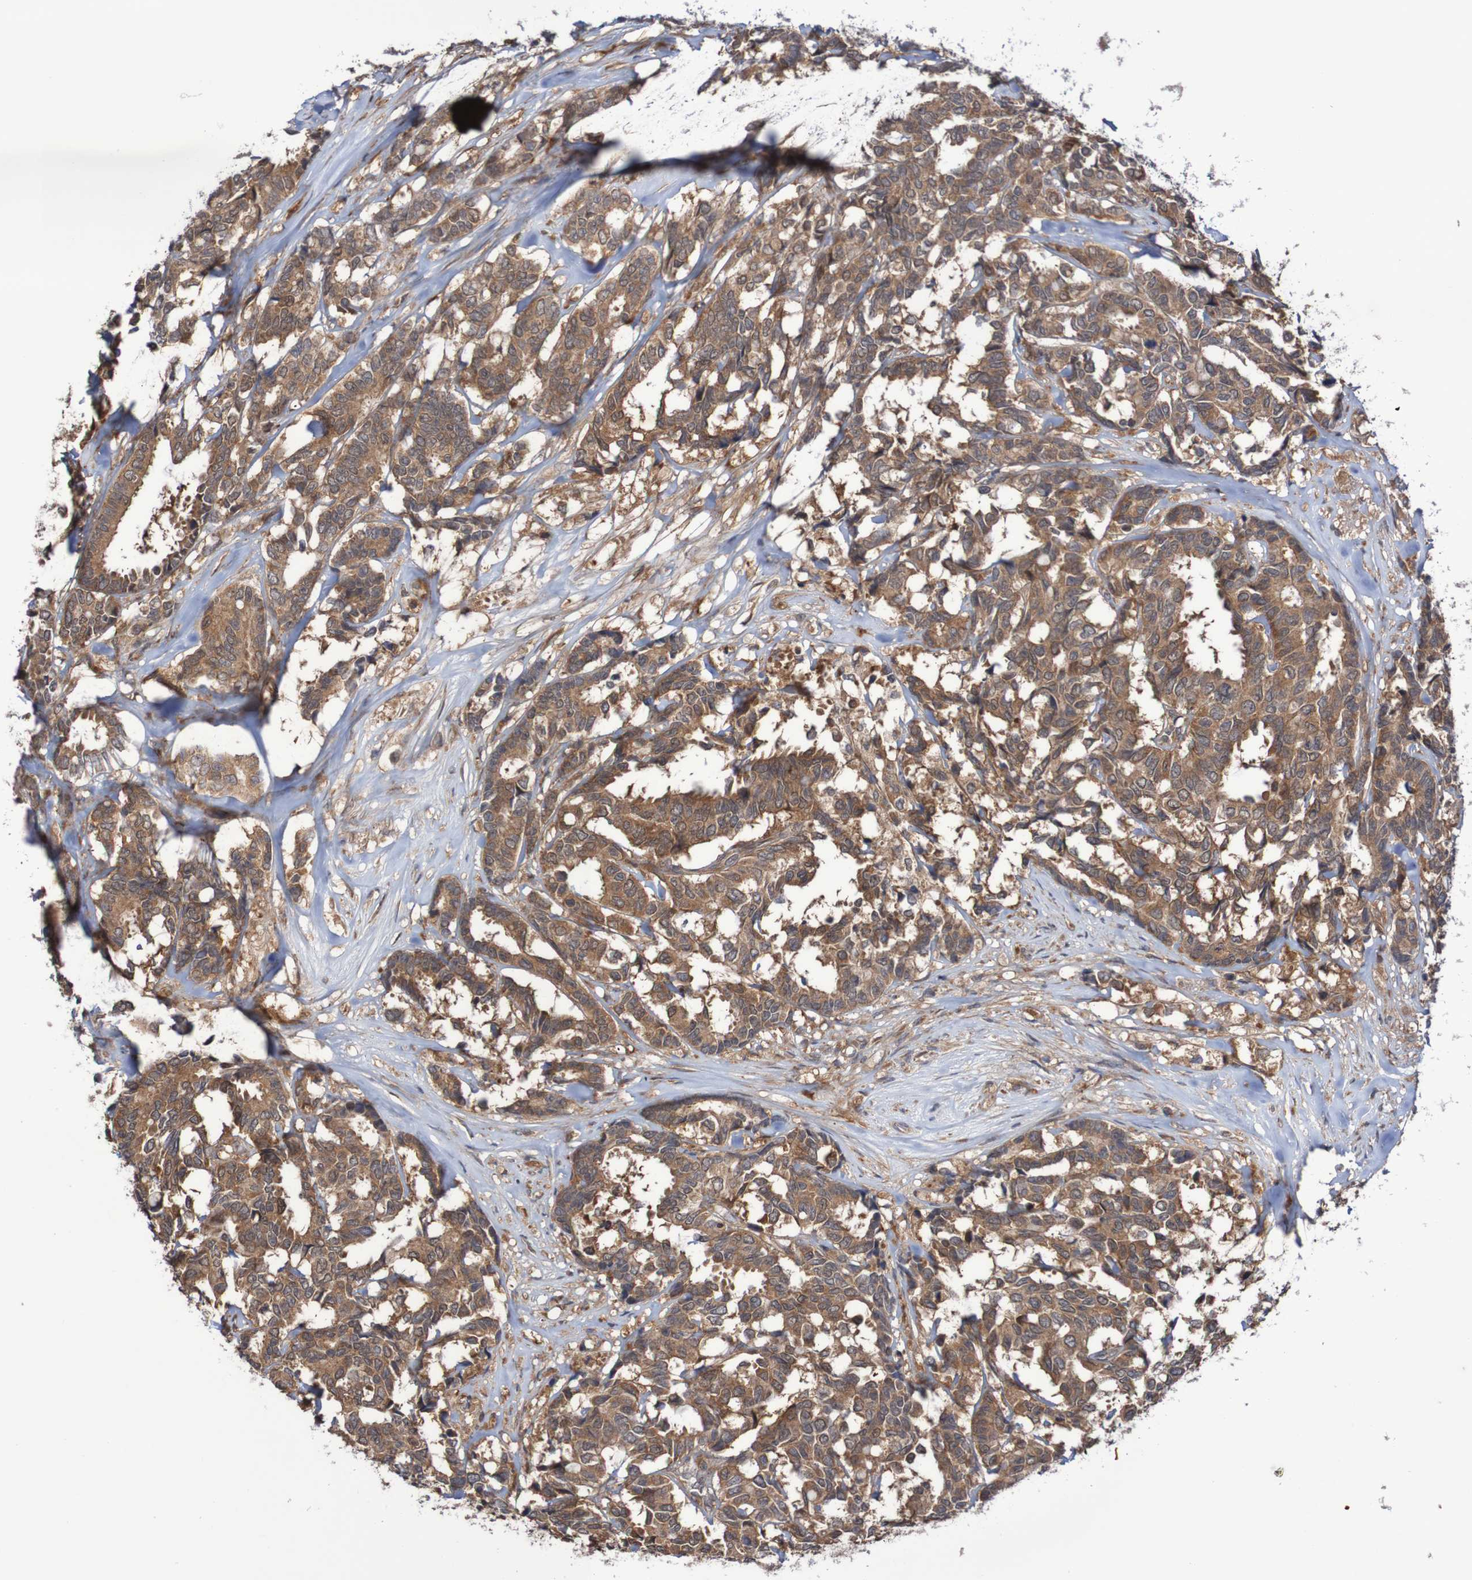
{"staining": {"intensity": "moderate", "quantity": ">75%", "location": "cytoplasmic/membranous"}, "tissue": "breast cancer", "cell_type": "Tumor cells", "image_type": "cancer", "snomed": [{"axis": "morphology", "description": "Duct carcinoma"}, {"axis": "topography", "description": "Breast"}], "caption": "High-magnification brightfield microscopy of invasive ductal carcinoma (breast) stained with DAB (3,3'-diaminobenzidine) (brown) and counterstained with hematoxylin (blue). tumor cells exhibit moderate cytoplasmic/membranous expression is present in about>75% of cells.", "gene": "PHPT1", "patient": {"sex": "female", "age": 87}}